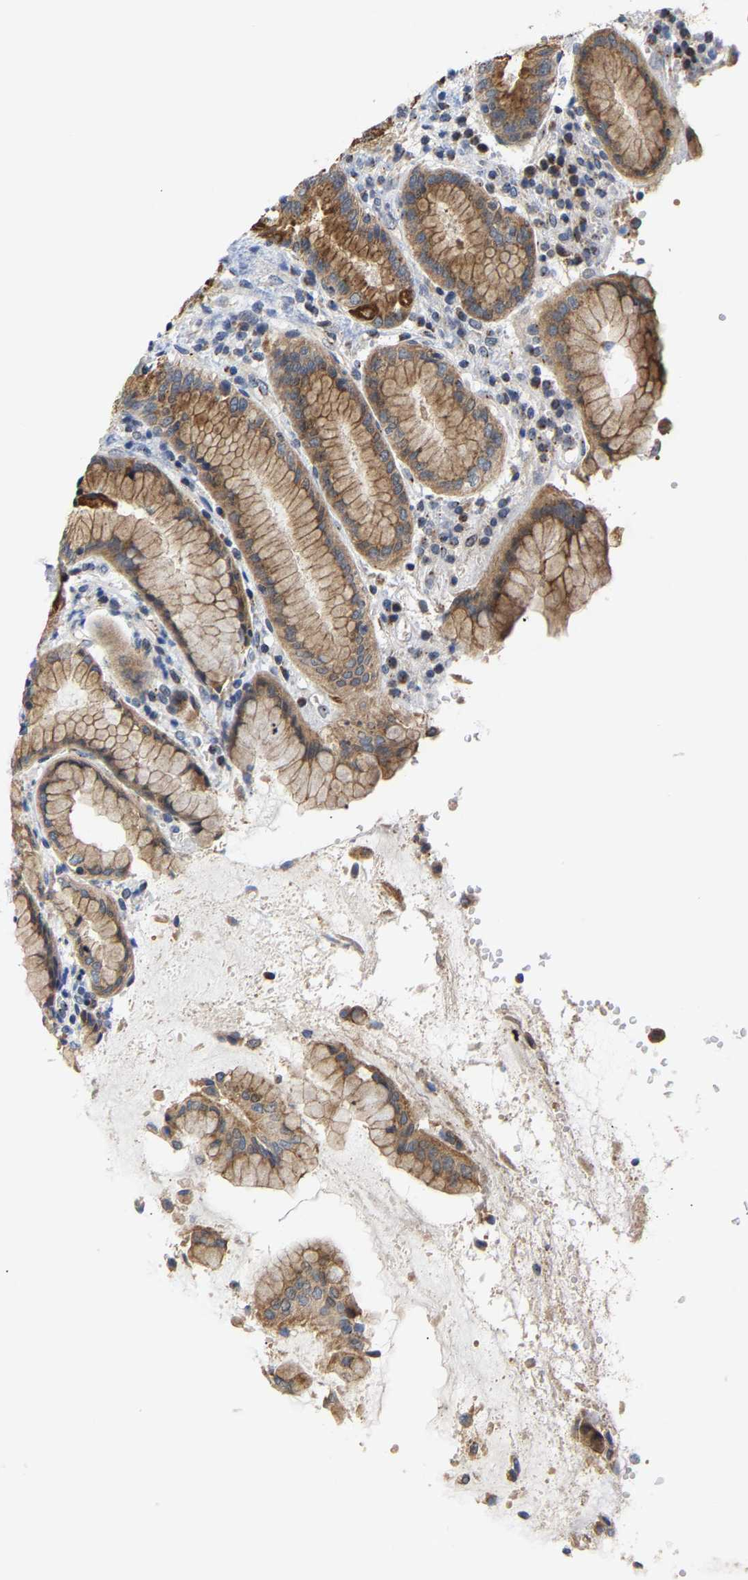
{"staining": {"intensity": "strong", "quantity": ">75%", "location": "cytoplasmic/membranous"}, "tissue": "stomach", "cell_type": "Glandular cells", "image_type": "normal", "snomed": [{"axis": "morphology", "description": "Normal tissue, NOS"}, {"axis": "topography", "description": "Stomach"}, {"axis": "topography", "description": "Stomach, lower"}], "caption": "Immunohistochemical staining of benign human stomach shows strong cytoplasmic/membranous protein staining in about >75% of glandular cells. (DAB (3,3'-diaminobenzidine) IHC with brightfield microscopy, high magnification).", "gene": "PCNT", "patient": {"sex": "female", "age": 56}}